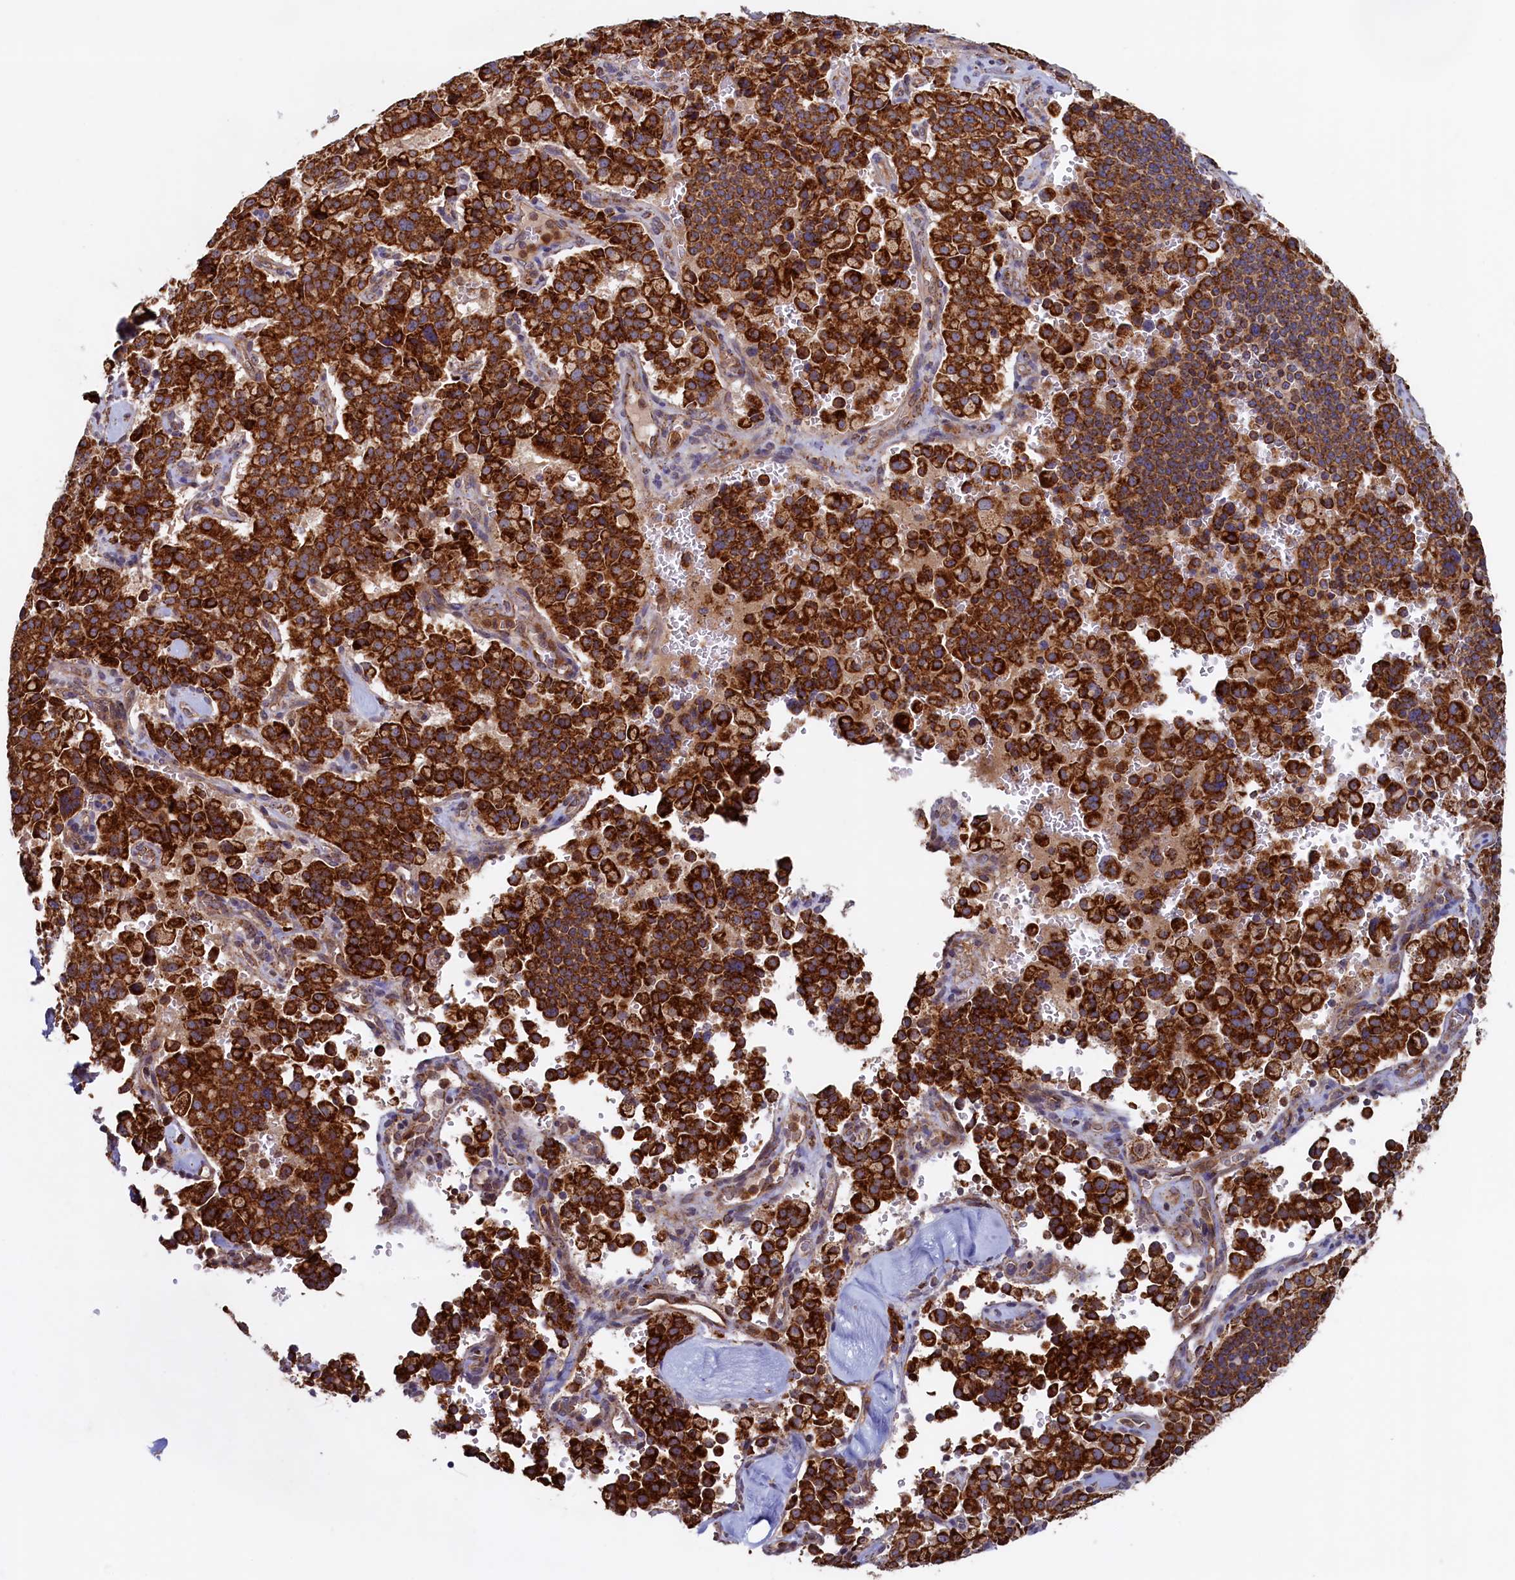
{"staining": {"intensity": "strong", "quantity": ">75%", "location": "cytoplasmic/membranous"}, "tissue": "pancreatic cancer", "cell_type": "Tumor cells", "image_type": "cancer", "snomed": [{"axis": "morphology", "description": "Adenocarcinoma, NOS"}, {"axis": "topography", "description": "Pancreas"}], "caption": "Pancreatic cancer (adenocarcinoma) was stained to show a protein in brown. There is high levels of strong cytoplasmic/membranous expression in approximately >75% of tumor cells.", "gene": "UBE3B", "patient": {"sex": "male", "age": 65}}